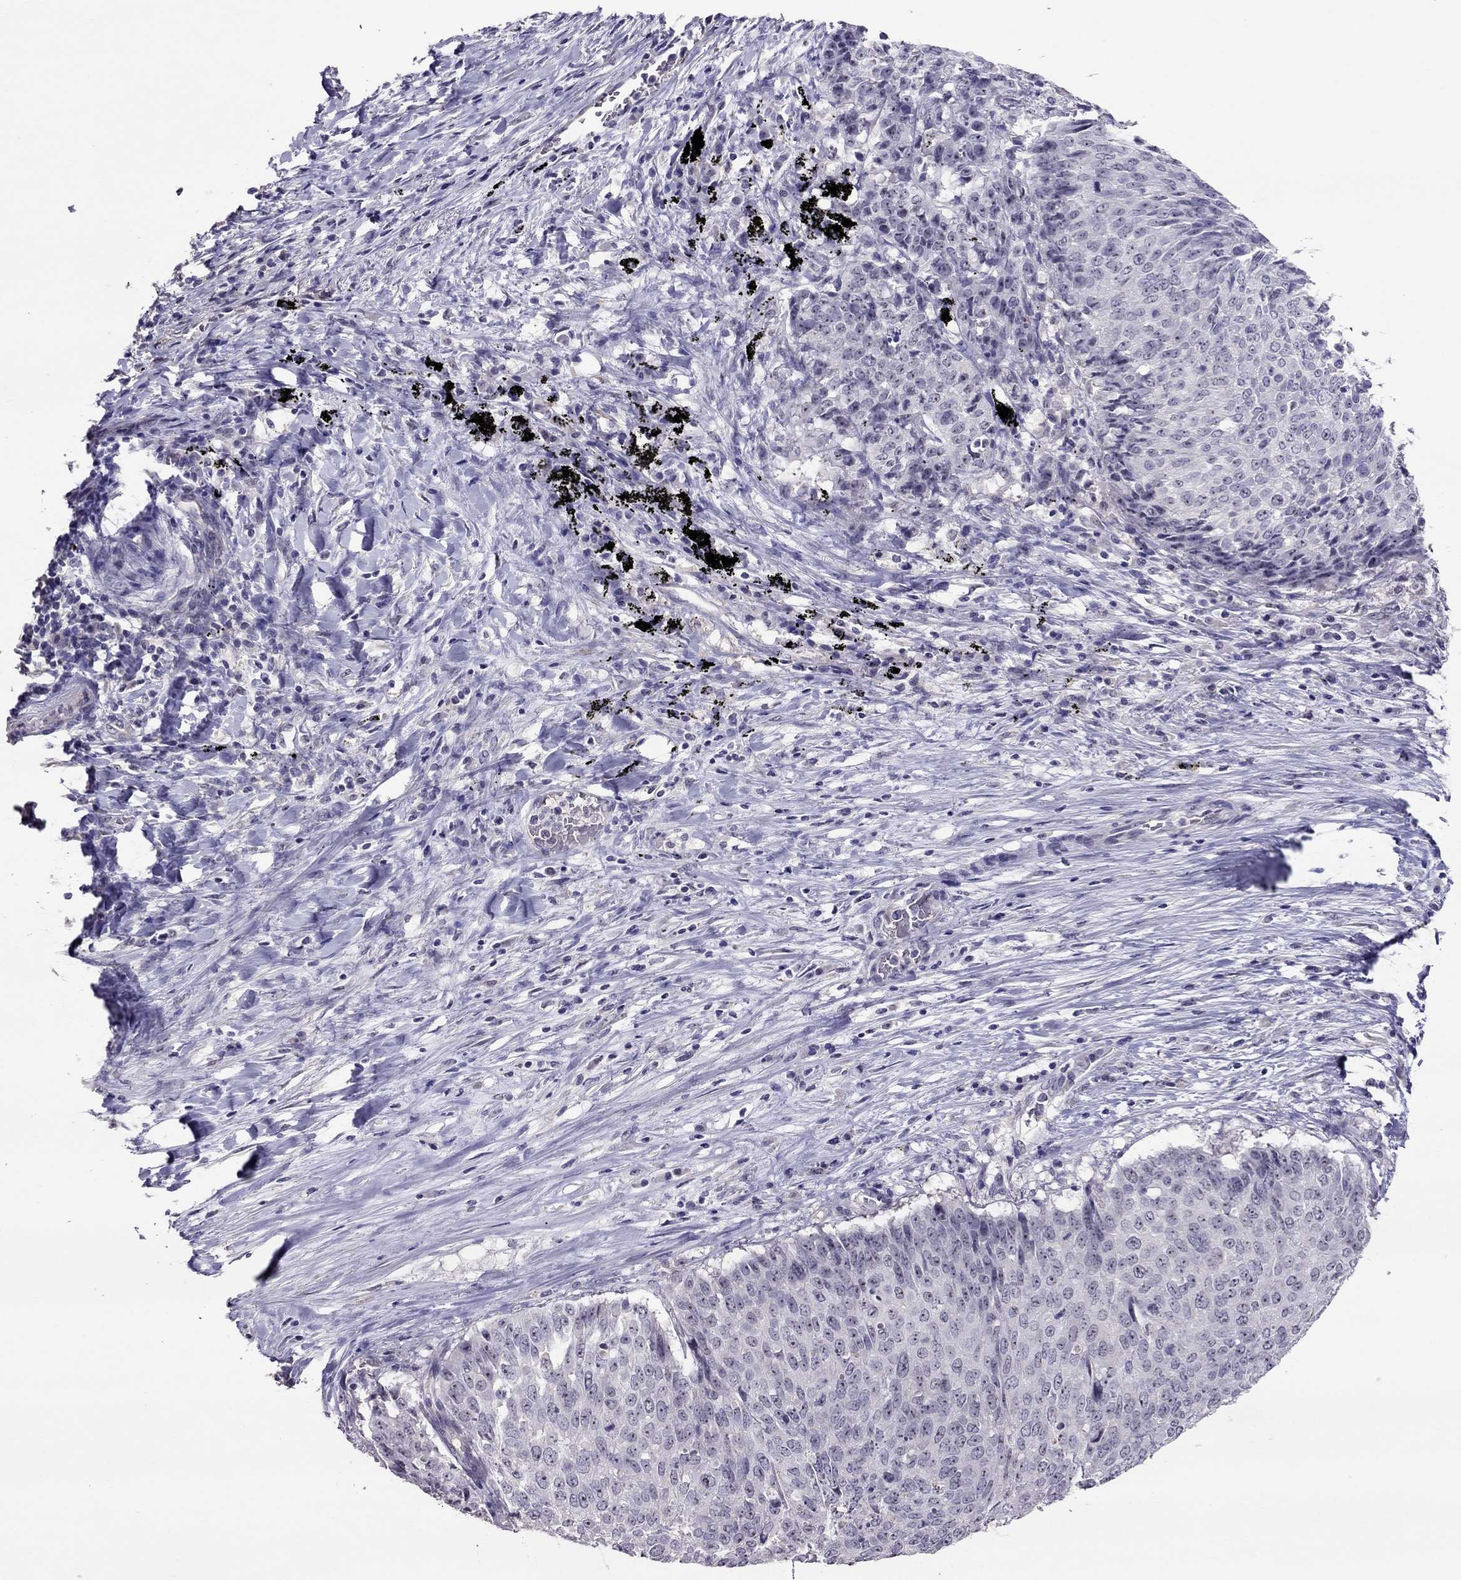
{"staining": {"intensity": "negative", "quantity": "none", "location": "none"}, "tissue": "lung cancer", "cell_type": "Tumor cells", "image_type": "cancer", "snomed": [{"axis": "morphology", "description": "Normal tissue, NOS"}, {"axis": "morphology", "description": "Squamous cell carcinoma, NOS"}, {"axis": "topography", "description": "Bronchus"}, {"axis": "topography", "description": "Lung"}], "caption": "There is no significant positivity in tumor cells of lung cancer (squamous cell carcinoma).", "gene": "LRRC46", "patient": {"sex": "male", "age": 64}}